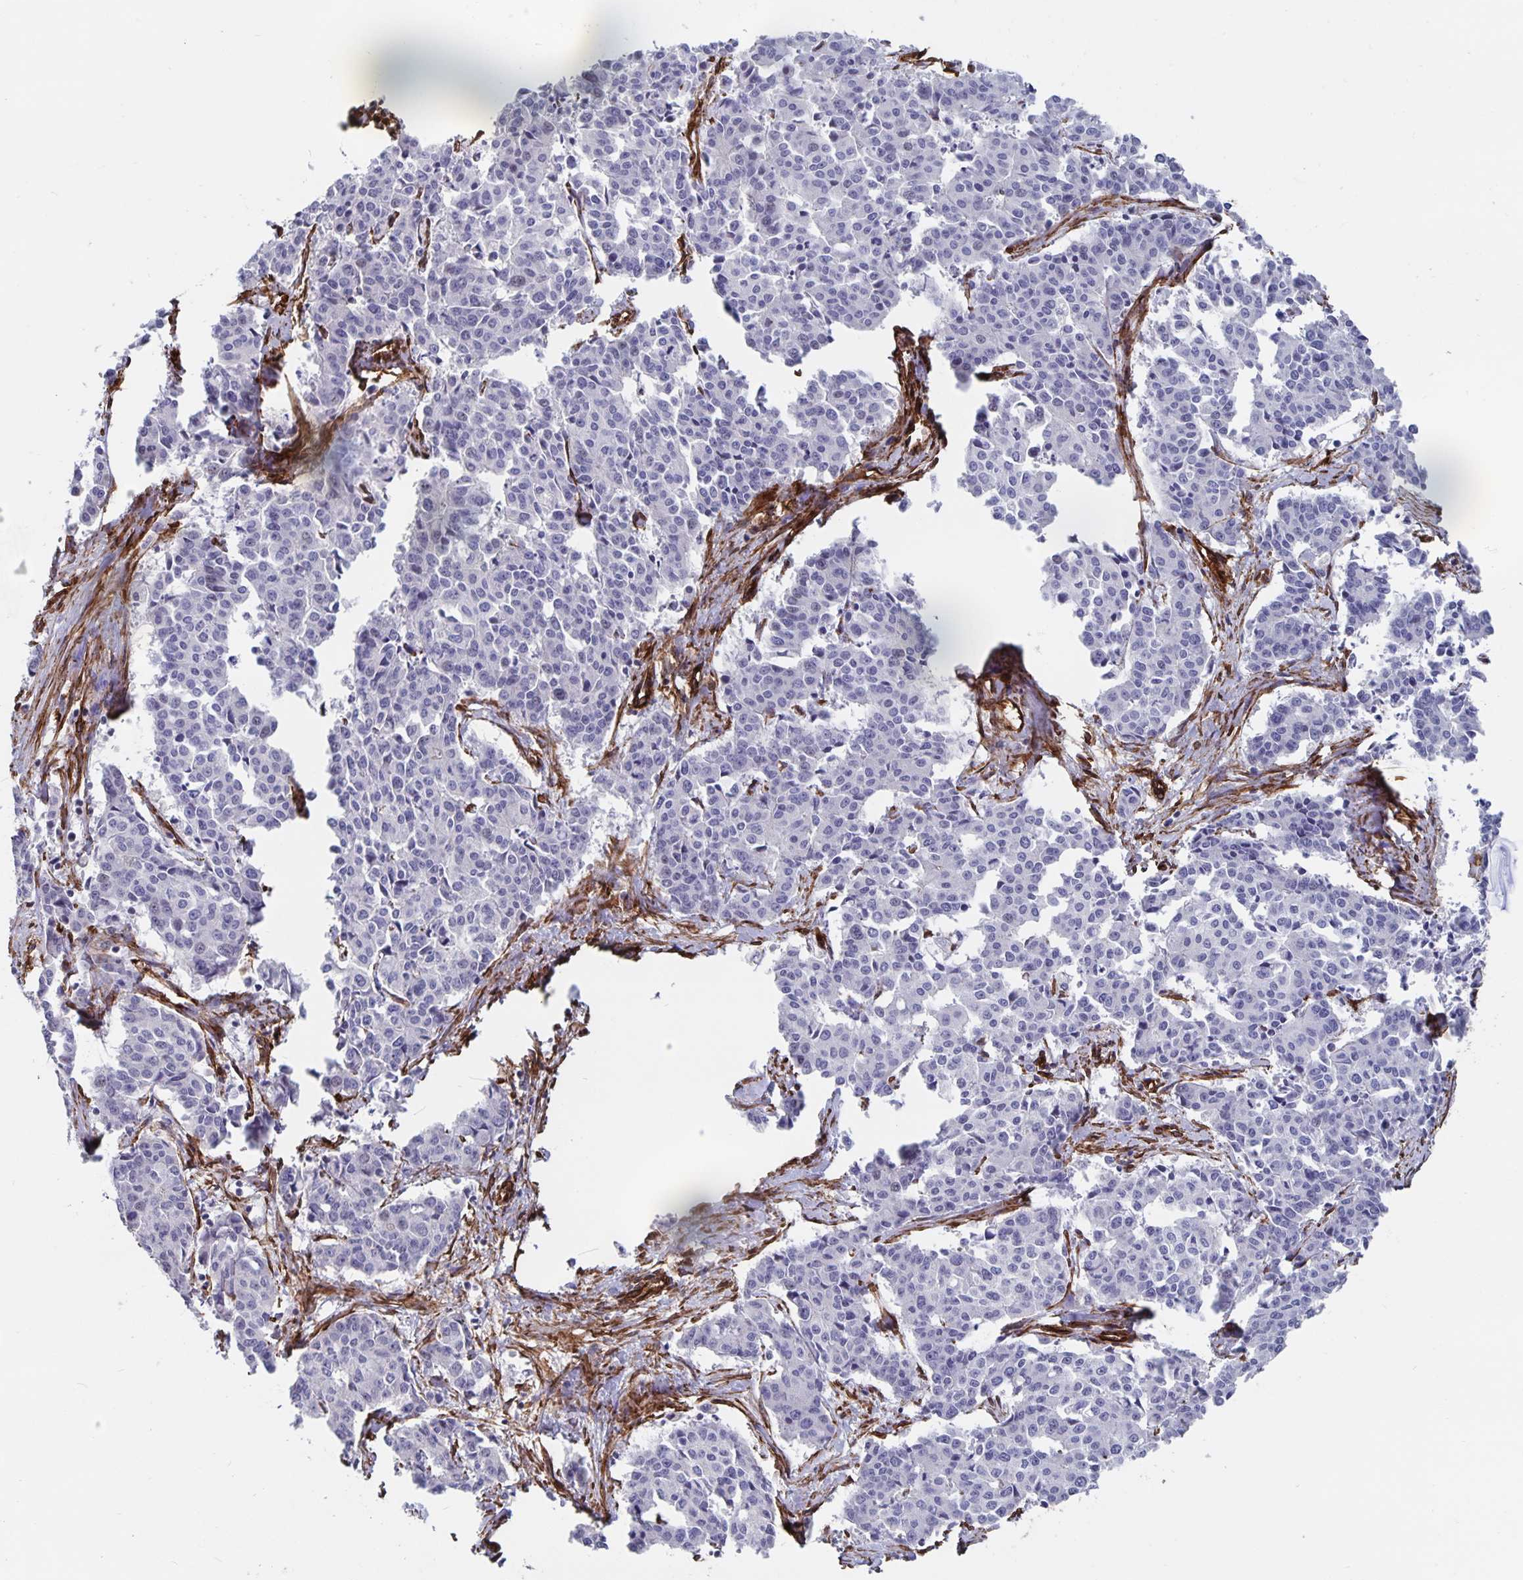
{"staining": {"intensity": "negative", "quantity": "none", "location": "none"}, "tissue": "cervical cancer", "cell_type": "Tumor cells", "image_type": "cancer", "snomed": [{"axis": "morphology", "description": "Squamous cell carcinoma, NOS"}, {"axis": "topography", "description": "Cervix"}], "caption": "There is no significant positivity in tumor cells of squamous cell carcinoma (cervical). (DAB IHC visualized using brightfield microscopy, high magnification).", "gene": "DCHS2", "patient": {"sex": "female", "age": 28}}